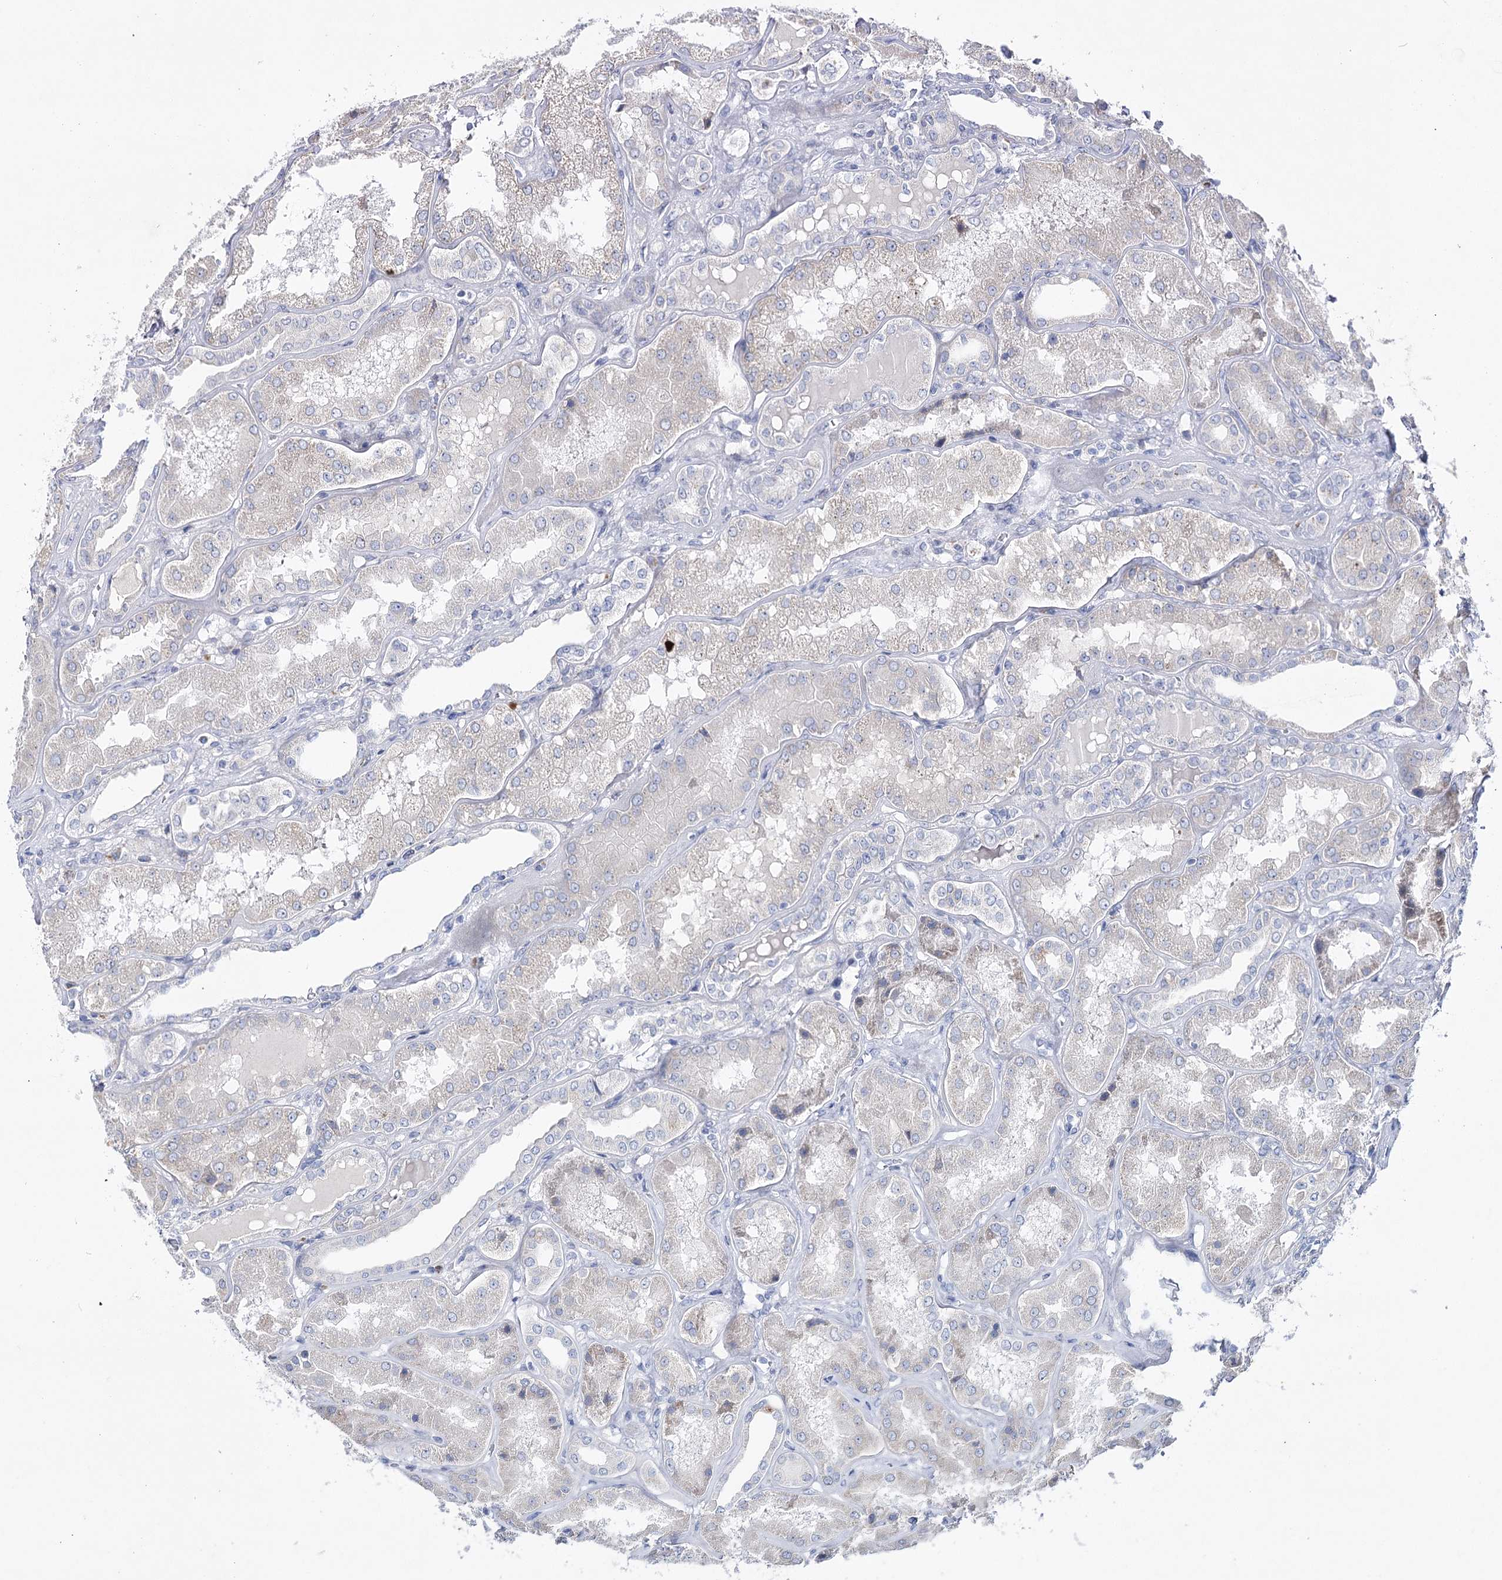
{"staining": {"intensity": "negative", "quantity": "none", "location": "none"}, "tissue": "kidney", "cell_type": "Cells in glomeruli", "image_type": "normal", "snomed": [{"axis": "morphology", "description": "Normal tissue, NOS"}, {"axis": "topography", "description": "Kidney"}], "caption": "Cells in glomeruli are negative for protein expression in unremarkable human kidney. The staining was performed using DAB (3,3'-diaminobenzidine) to visualize the protein expression in brown, while the nuclei were stained in blue with hematoxylin (Magnification: 20x).", "gene": "LRRC14B", "patient": {"sex": "female", "age": 56}}